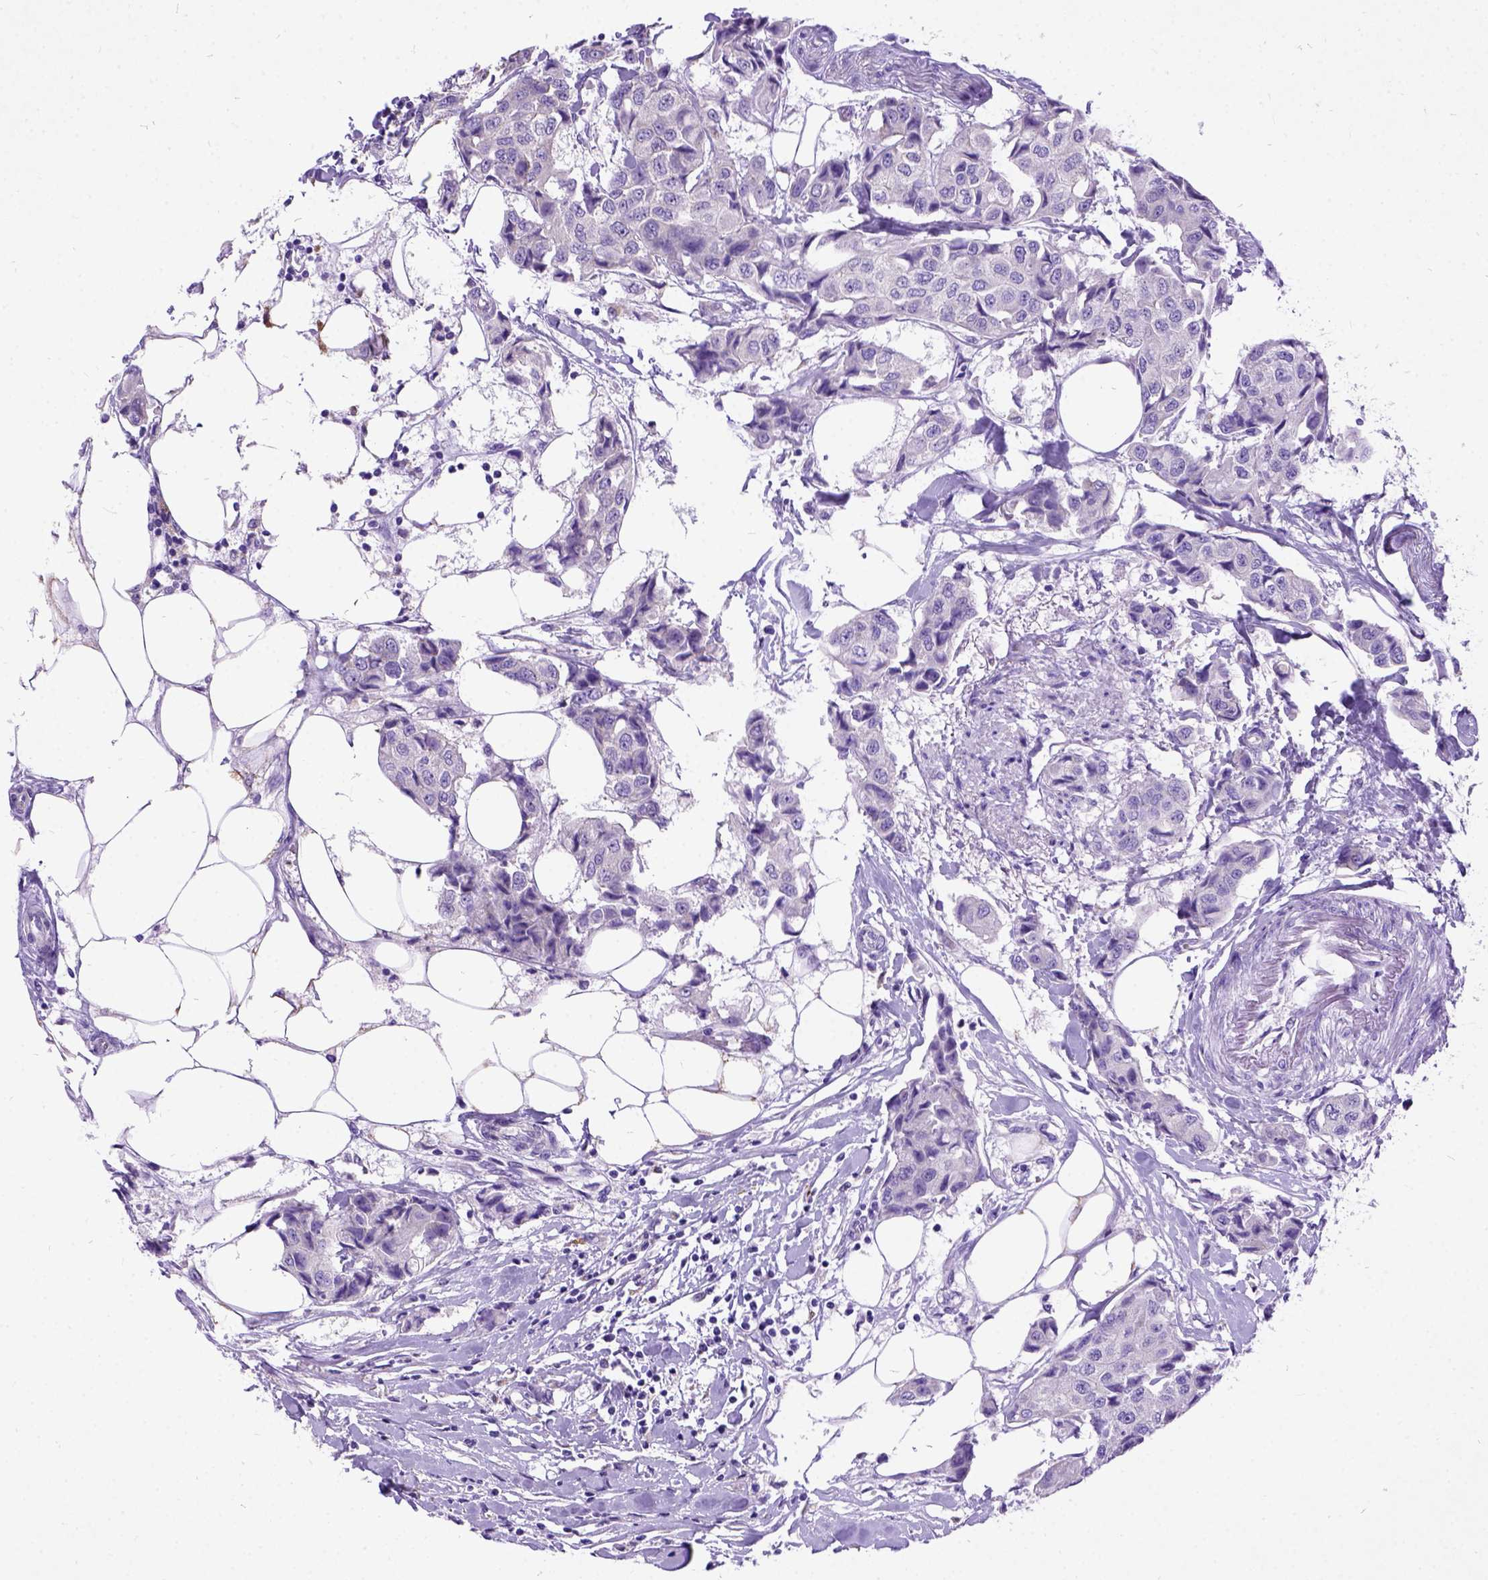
{"staining": {"intensity": "negative", "quantity": "none", "location": "none"}, "tissue": "breast cancer", "cell_type": "Tumor cells", "image_type": "cancer", "snomed": [{"axis": "morphology", "description": "Duct carcinoma"}, {"axis": "topography", "description": "Breast"}, {"axis": "topography", "description": "Lymph node"}], "caption": "Histopathology image shows no protein positivity in tumor cells of breast cancer (invasive ductal carcinoma) tissue.", "gene": "CFAP54", "patient": {"sex": "female", "age": 80}}